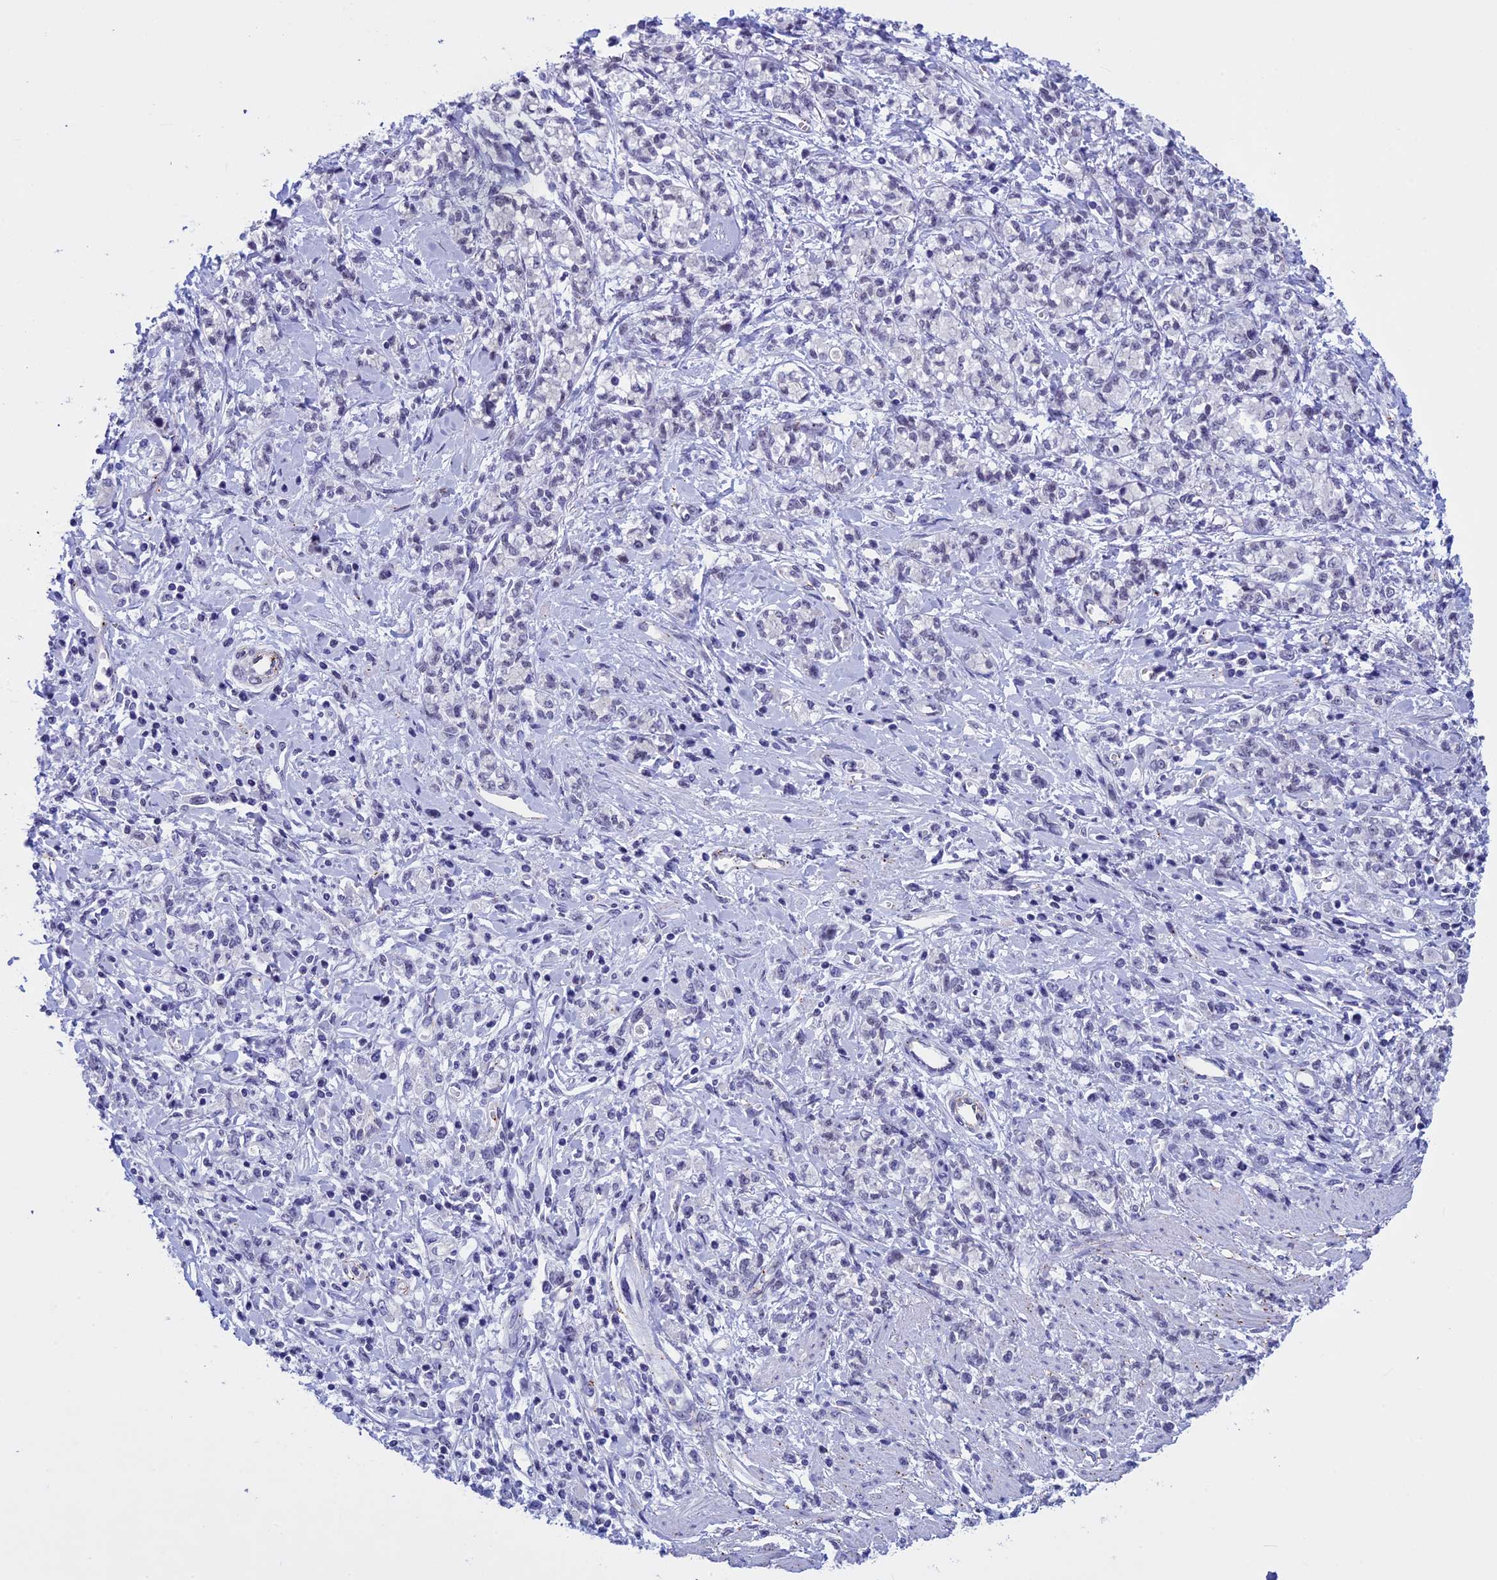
{"staining": {"intensity": "negative", "quantity": "none", "location": "none"}, "tissue": "stomach cancer", "cell_type": "Tumor cells", "image_type": "cancer", "snomed": [{"axis": "morphology", "description": "Adenocarcinoma, NOS"}, {"axis": "topography", "description": "Stomach"}], "caption": "This is an IHC photomicrograph of human adenocarcinoma (stomach). There is no expression in tumor cells.", "gene": "NIPBL", "patient": {"sex": "female", "age": 76}}